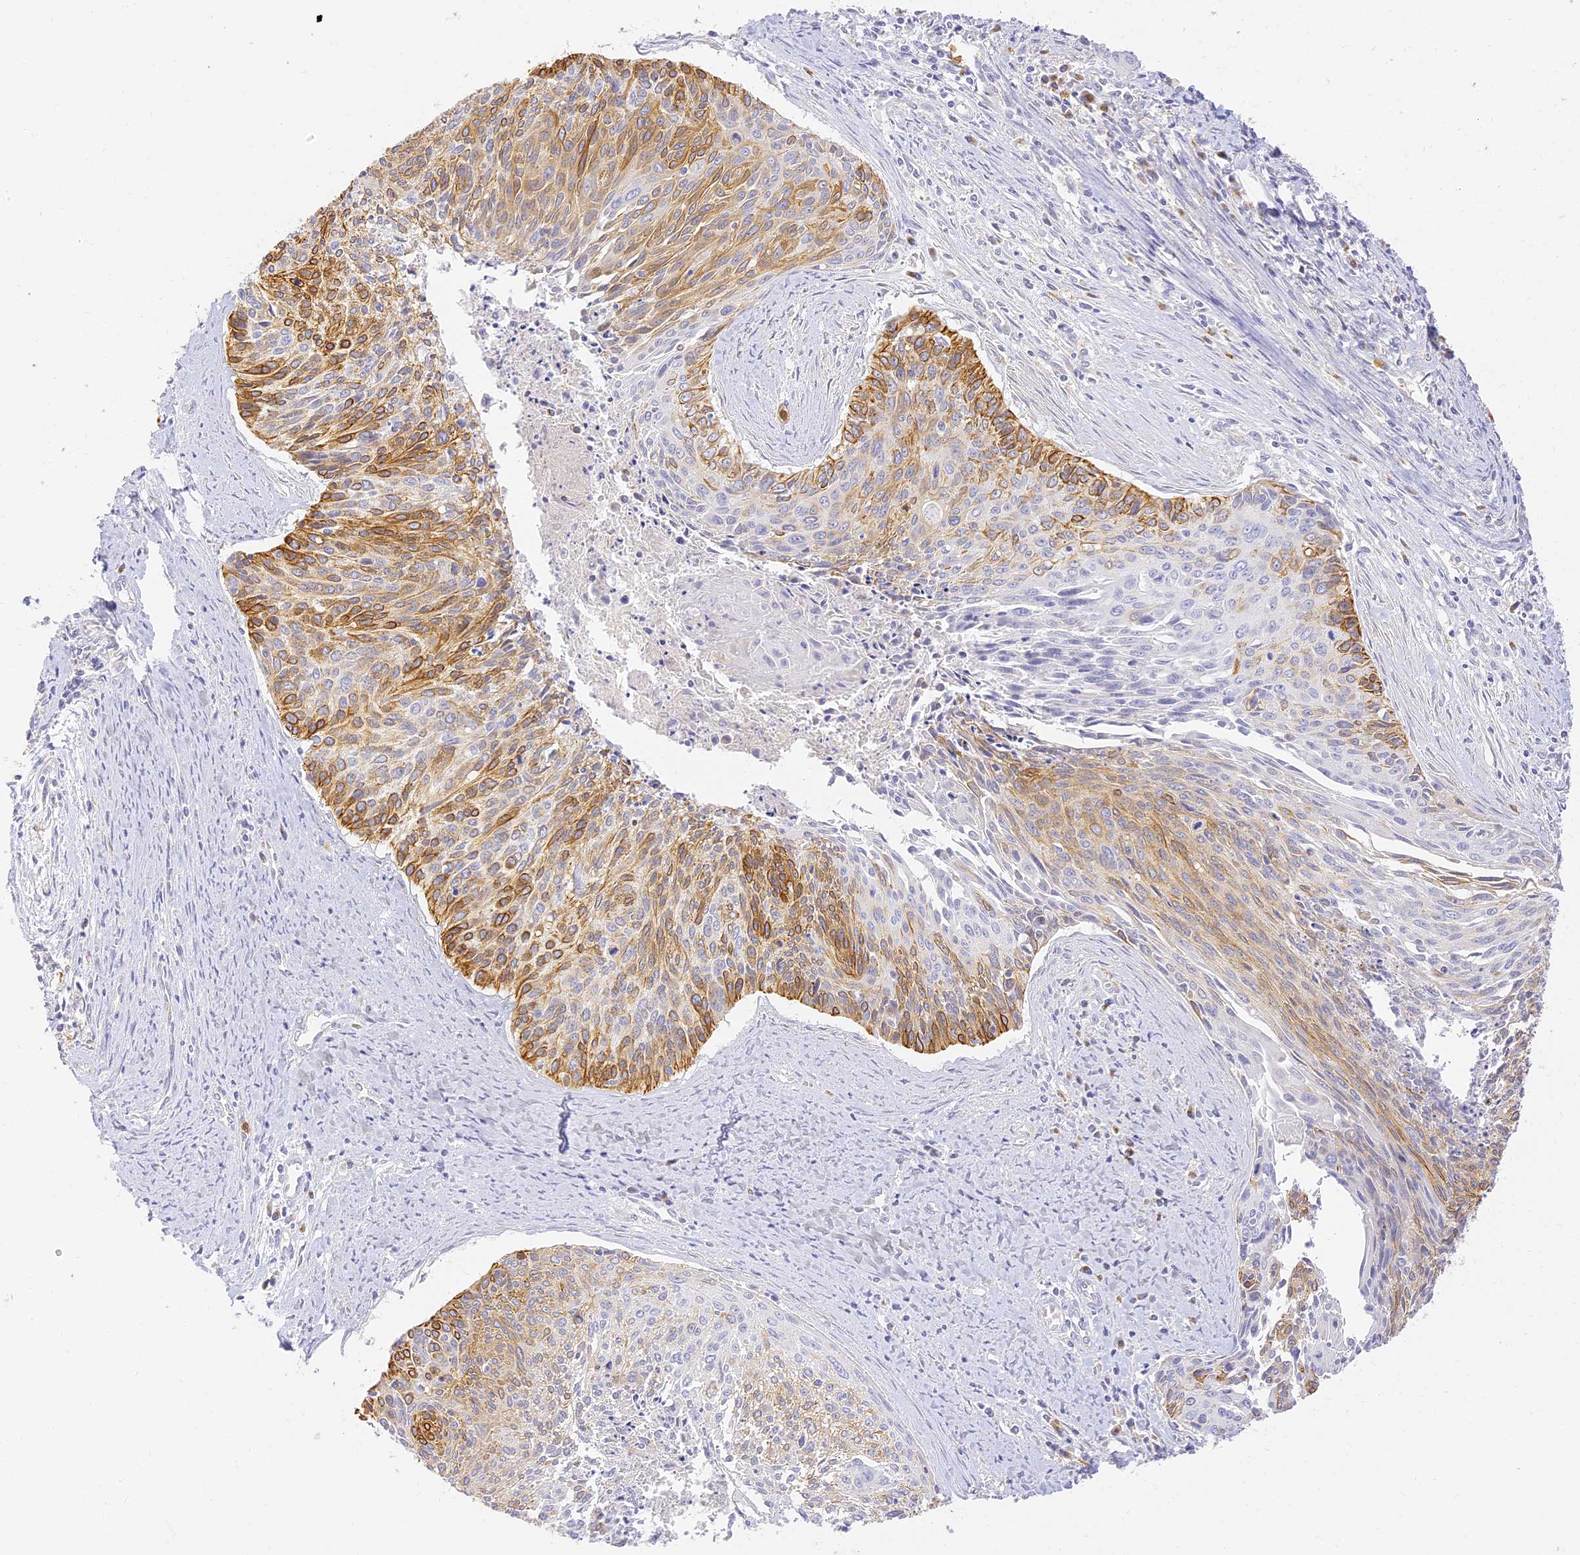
{"staining": {"intensity": "moderate", "quantity": "25%-75%", "location": "cytoplasmic/membranous"}, "tissue": "cervical cancer", "cell_type": "Tumor cells", "image_type": "cancer", "snomed": [{"axis": "morphology", "description": "Squamous cell carcinoma, NOS"}, {"axis": "topography", "description": "Cervix"}], "caption": "Tumor cells display moderate cytoplasmic/membranous expression in approximately 25%-75% of cells in cervical cancer (squamous cell carcinoma).", "gene": "SEC13", "patient": {"sex": "female", "age": 55}}